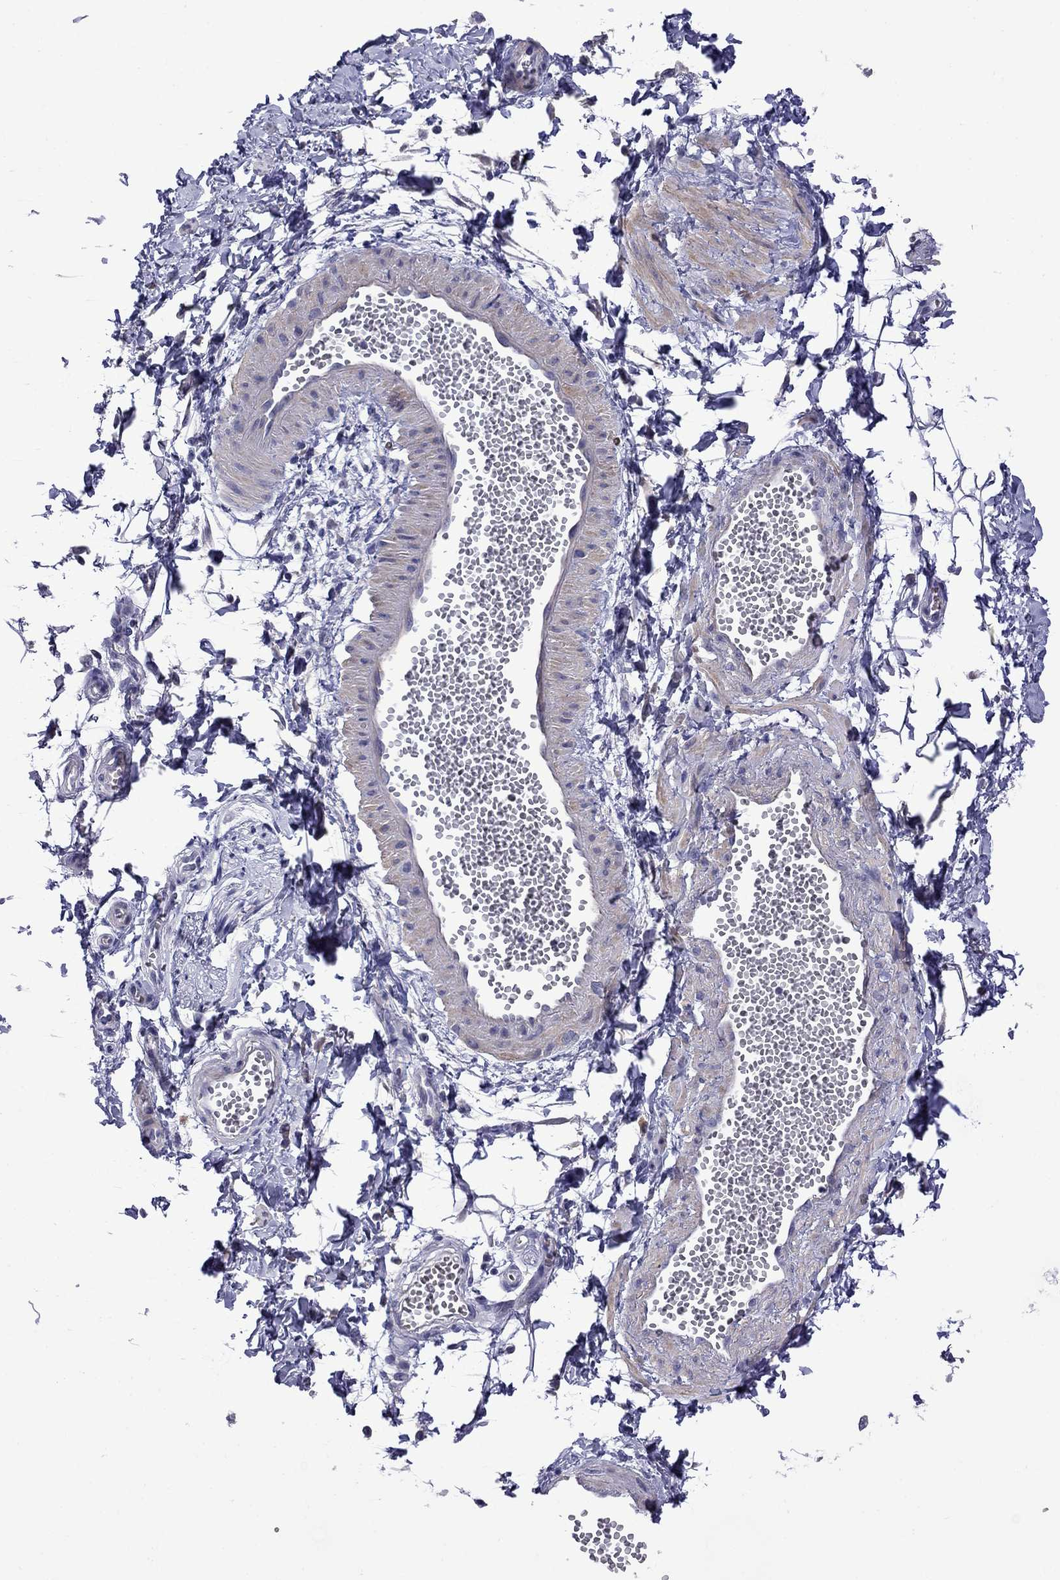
{"staining": {"intensity": "negative", "quantity": "none", "location": "none"}, "tissue": "adipose tissue", "cell_type": "Adipocytes", "image_type": "normal", "snomed": [{"axis": "morphology", "description": "Normal tissue, NOS"}, {"axis": "topography", "description": "Smooth muscle"}, {"axis": "topography", "description": "Peripheral nerve tissue"}], "caption": "This is a histopathology image of immunohistochemistry staining of unremarkable adipose tissue, which shows no staining in adipocytes.", "gene": "STAR", "patient": {"sex": "male", "age": 22}}